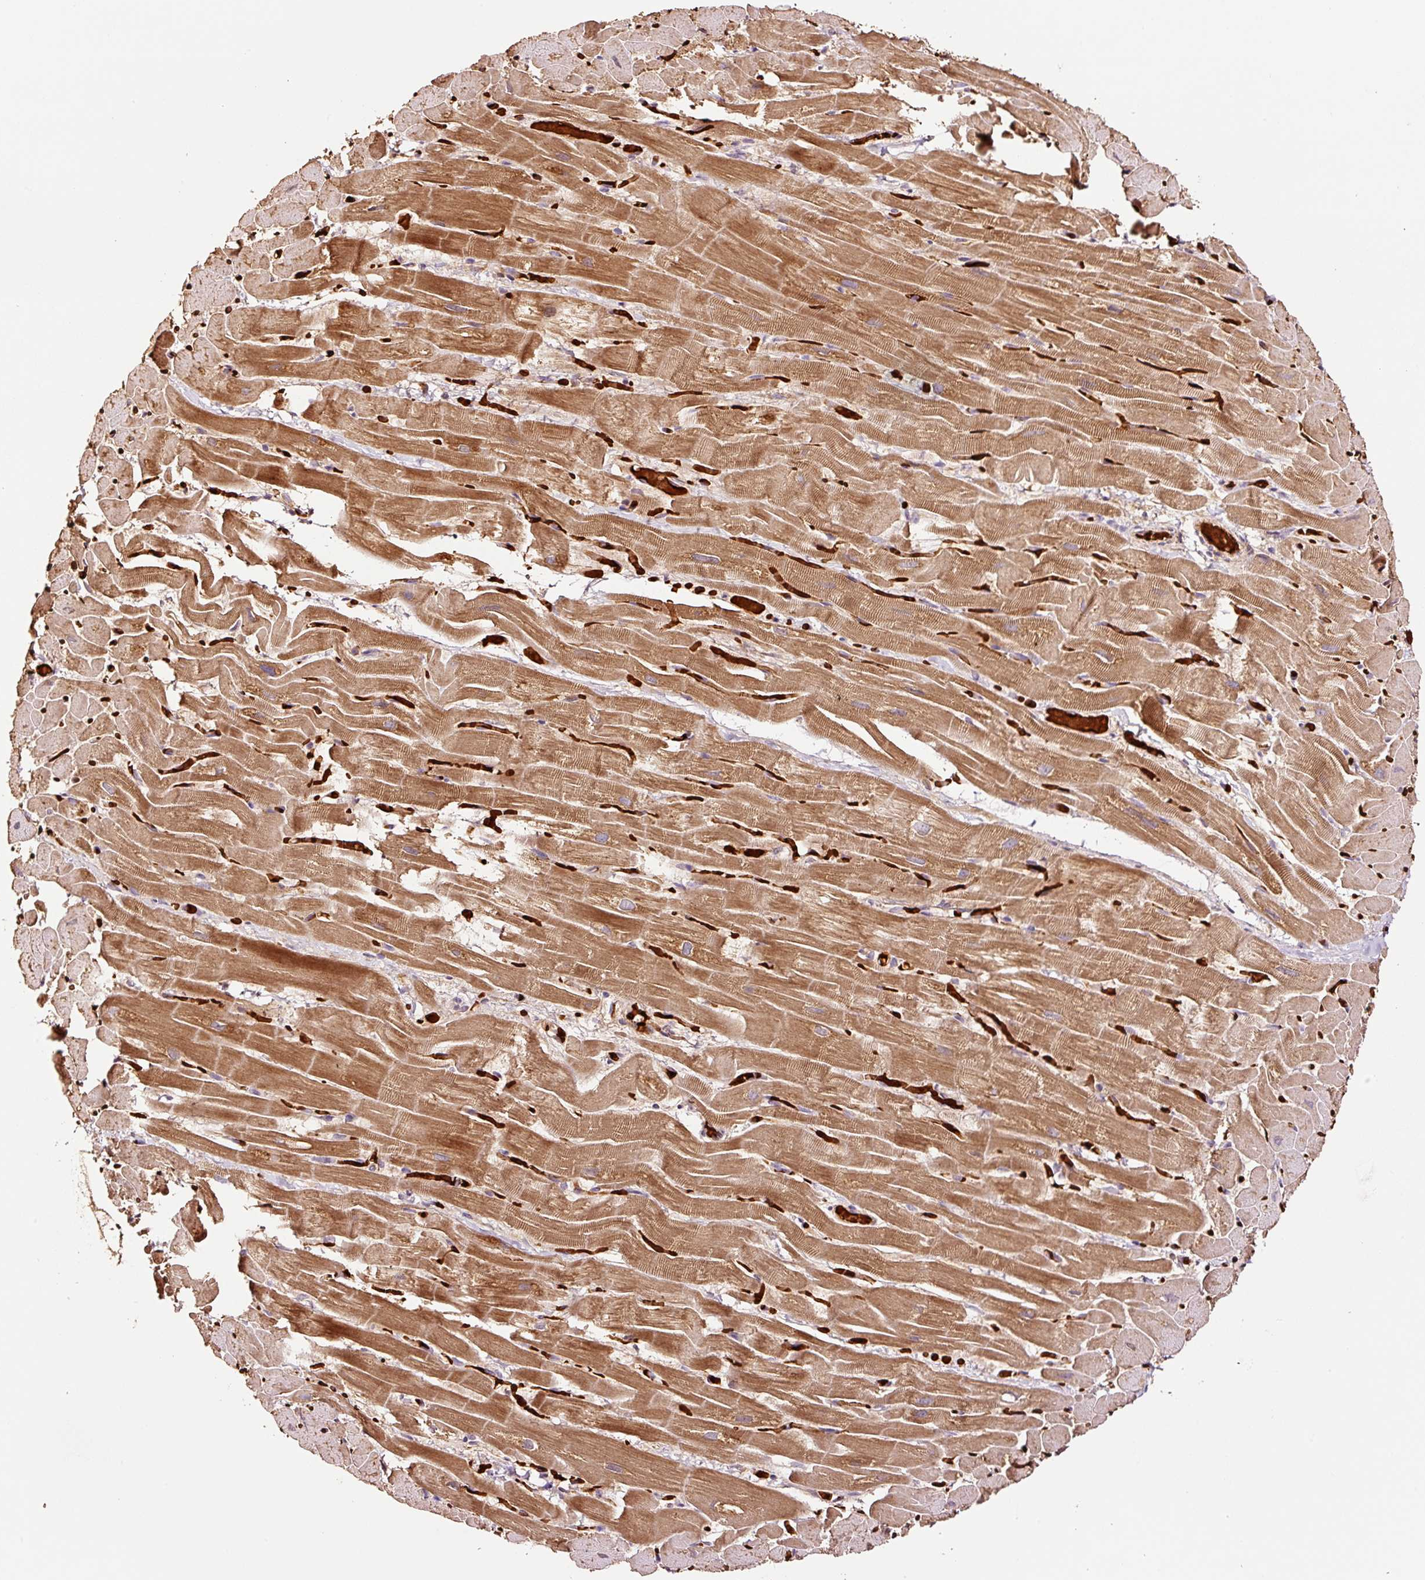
{"staining": {"intensity": "strong", "quantity": ">75%", "location": "cytoplasmic/membranous"}, "tissue": "heart muscle", "cell_type": "Cardiomyocytes", "image_type": "normal", "snomed": [{"axis": "morphology", "description": "Normal tissue, NOS"}, {"axis": "topography", "description": "Heart"}], "caption": "Human heart muscle stained with a brown dye exhibits strong cytoplasmic/membranous positive expression in about >75% of cardiomyocytes.", "gene": "PGLYRP2", "patient": {"sex": "male", "age": 37}}